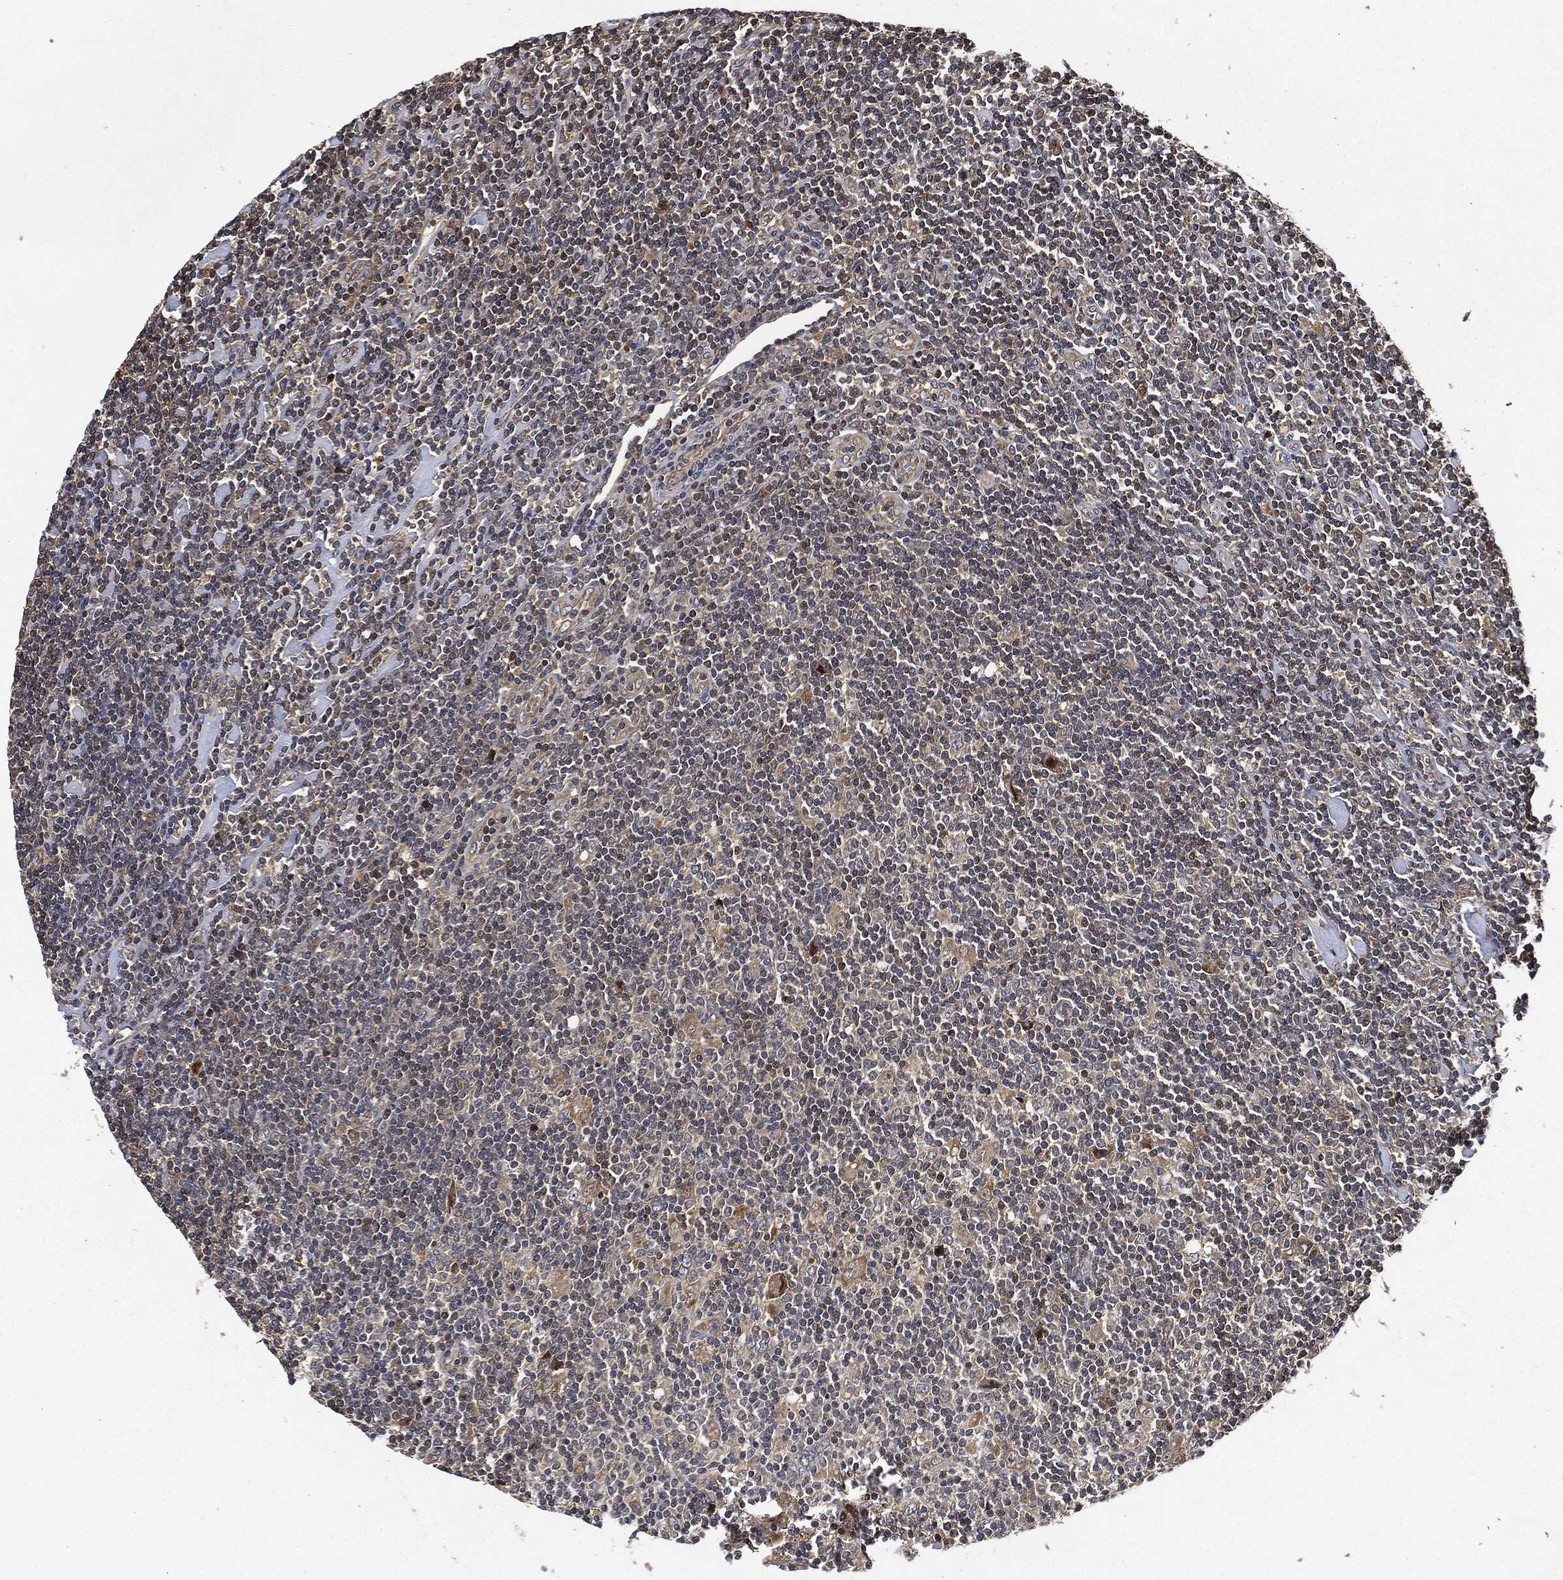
{"staining": {"intensity": "weak", "quantity": "25%-75%", "location": "cytoplasmic/membranous"}, "tissue": "lymphoma", "cell_type": "Tumor cells", "image_type": "cancer", "snomed": [{"axis": "morphology", "description": "Hodgkin's disease, NOS"}, {"axis": "topography", "description": "Lymph node"}], "caption": "This micrograph exhibits immunohistochemistry staining of human Hodgkin's disease, with low weak cytoplasmic/membranous staining in about 25%-75% of tumor cells.", "gene": "MLST8", "patient": {"sex": "male", "age": 40}}